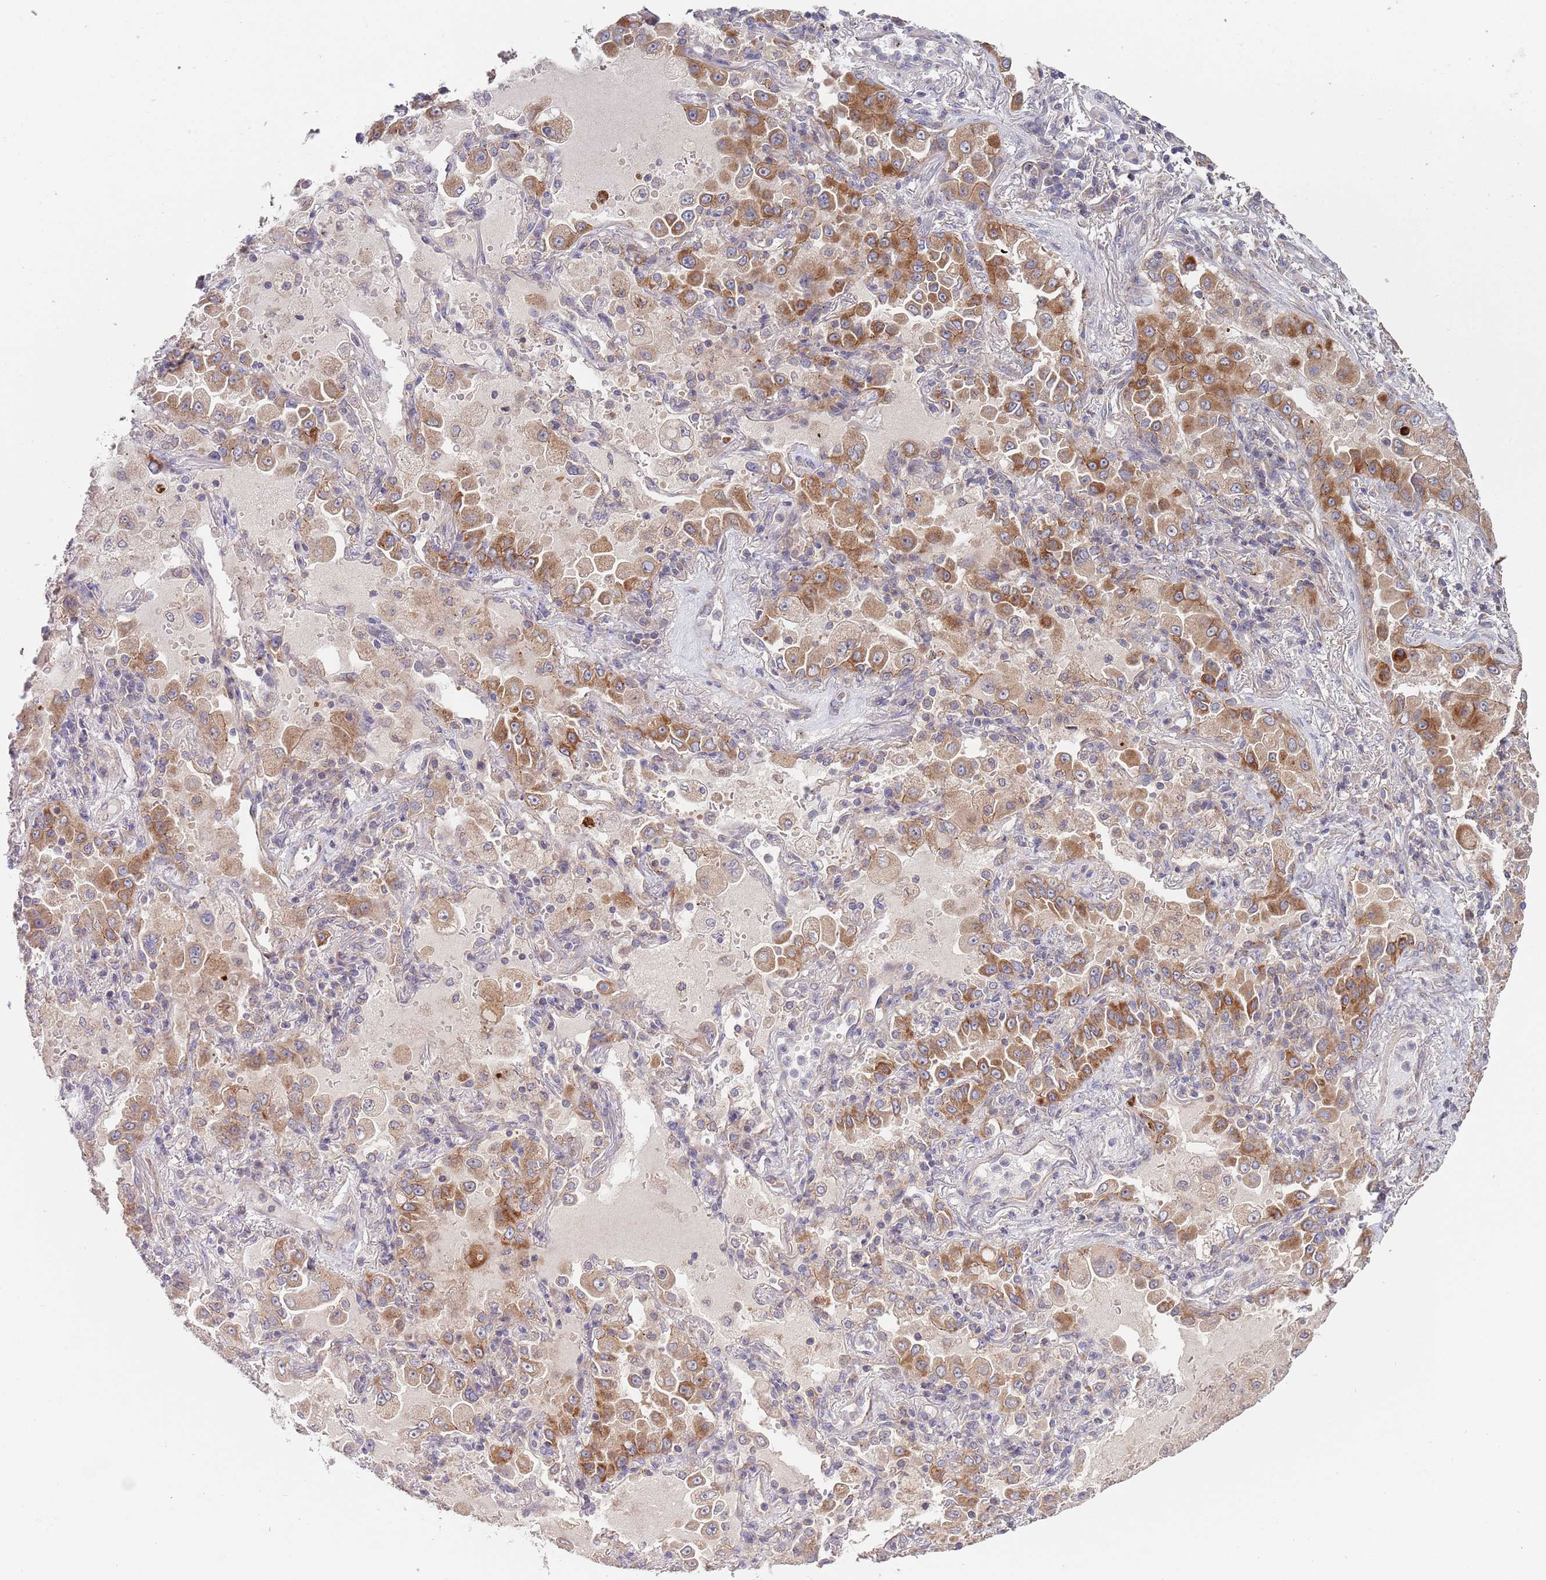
{"staining": {"intensity": "strong", "quantity": "25%-75%", "location": "cytoplasmic/membranous"}, "tissue": "lung cancer", "cell_type": "Tumor cells", "image_type": "cancer", "snomed": [{"axis": "morphology", "description": "Squamous cell carcinoma, NOS"}, {"axis": "topography", "description": "Lung"}], "caption": "Lung cancer was stained to show a protein in brown. There is high levels of strong cytoplasmic/membranous expression in about 25%-75% of tumor cells.", "gene": "ABCC10", "patient": {"sex": "male", "age": 74}}